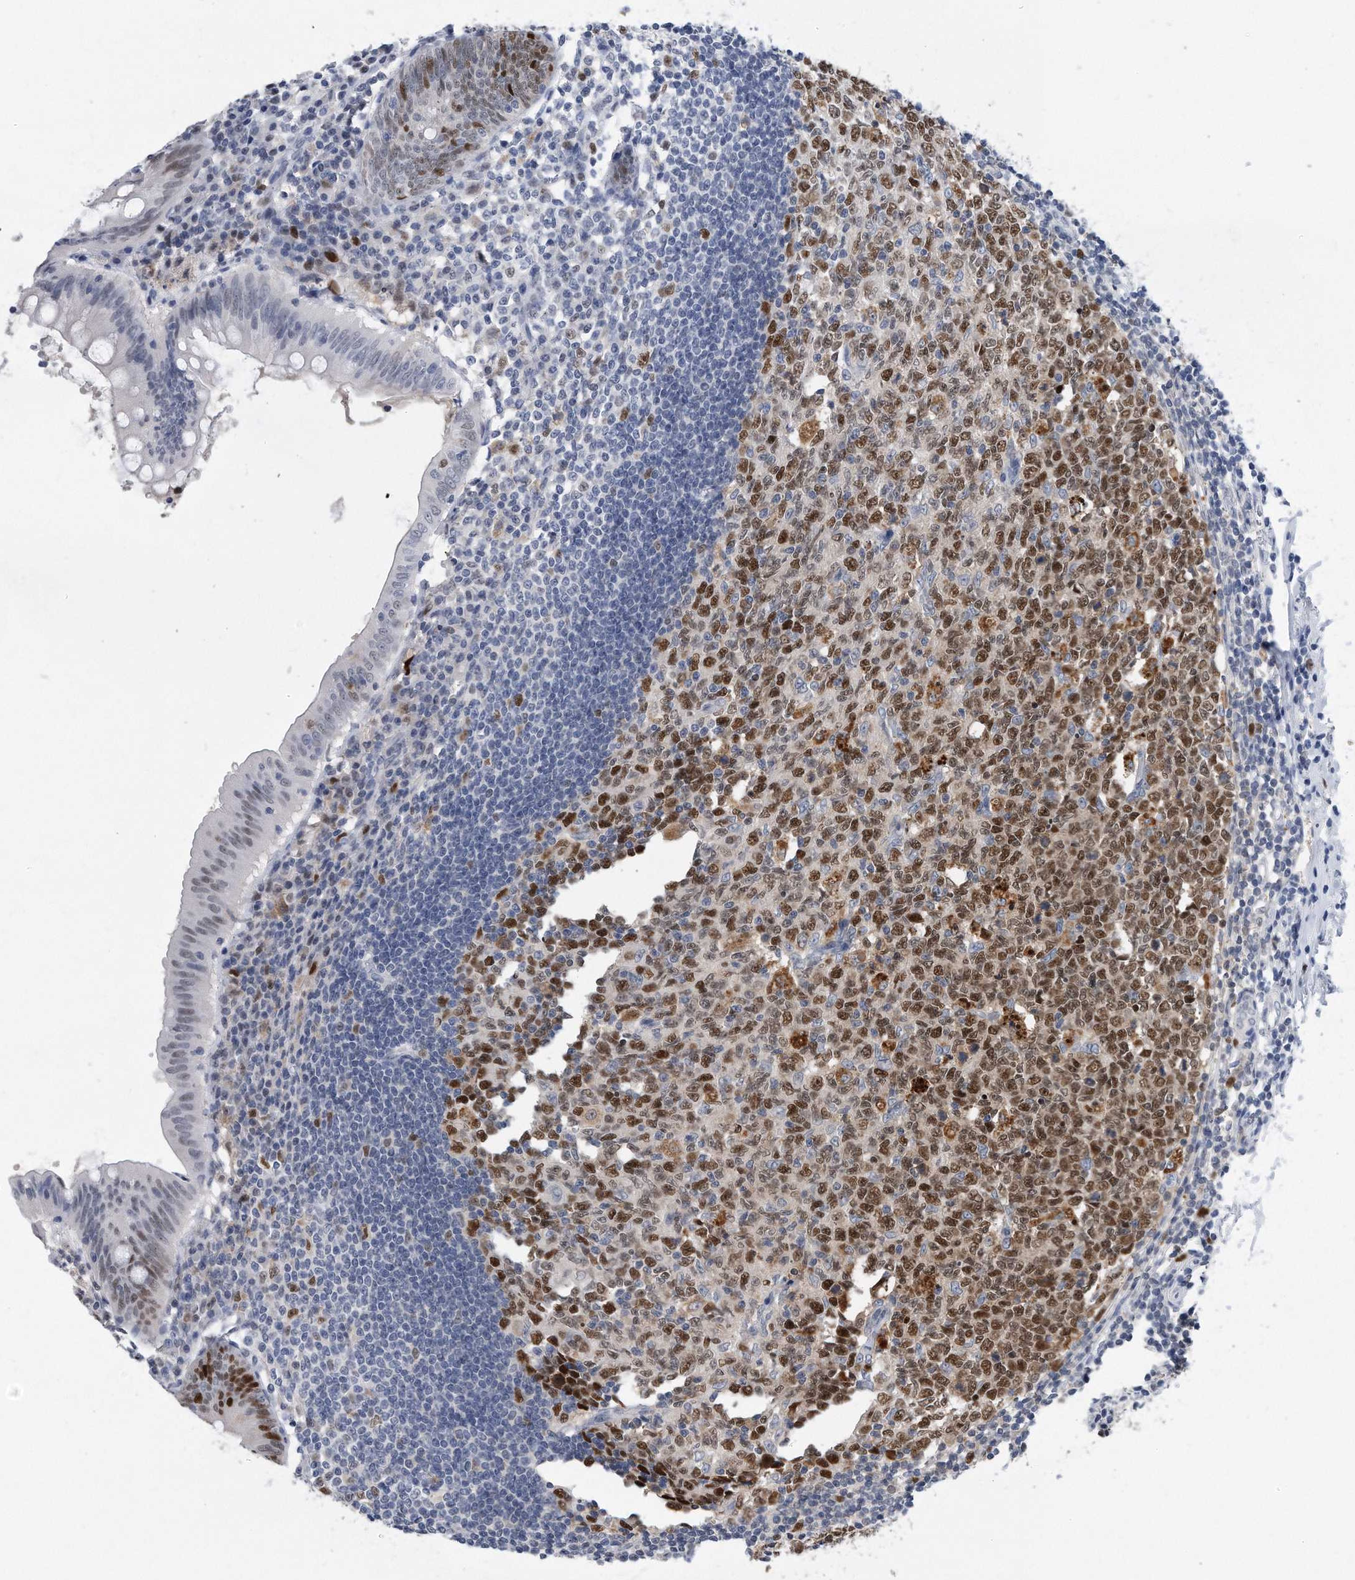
{"staining": {"intensity": "strong", "quantity": "25%-75%", "location": "nuclear"}, "tissue": "appendix", "cell_type": "Glandular cells", "image_type": "normal", "snomed": [{"axis": "morphology", "description": "Normal tissue, NOS"}, {"axis": "topography", "description": "Appendix"}], "caption": "Protein analysis of normal appendix exhibits strong nuclear positivity in approximately 25%-75% of glandular cells. (Brightfield microscopy of DAB IHC at high magnification).", "gene": "PCNA", "patient": {"sex": "female", "age": 54}}